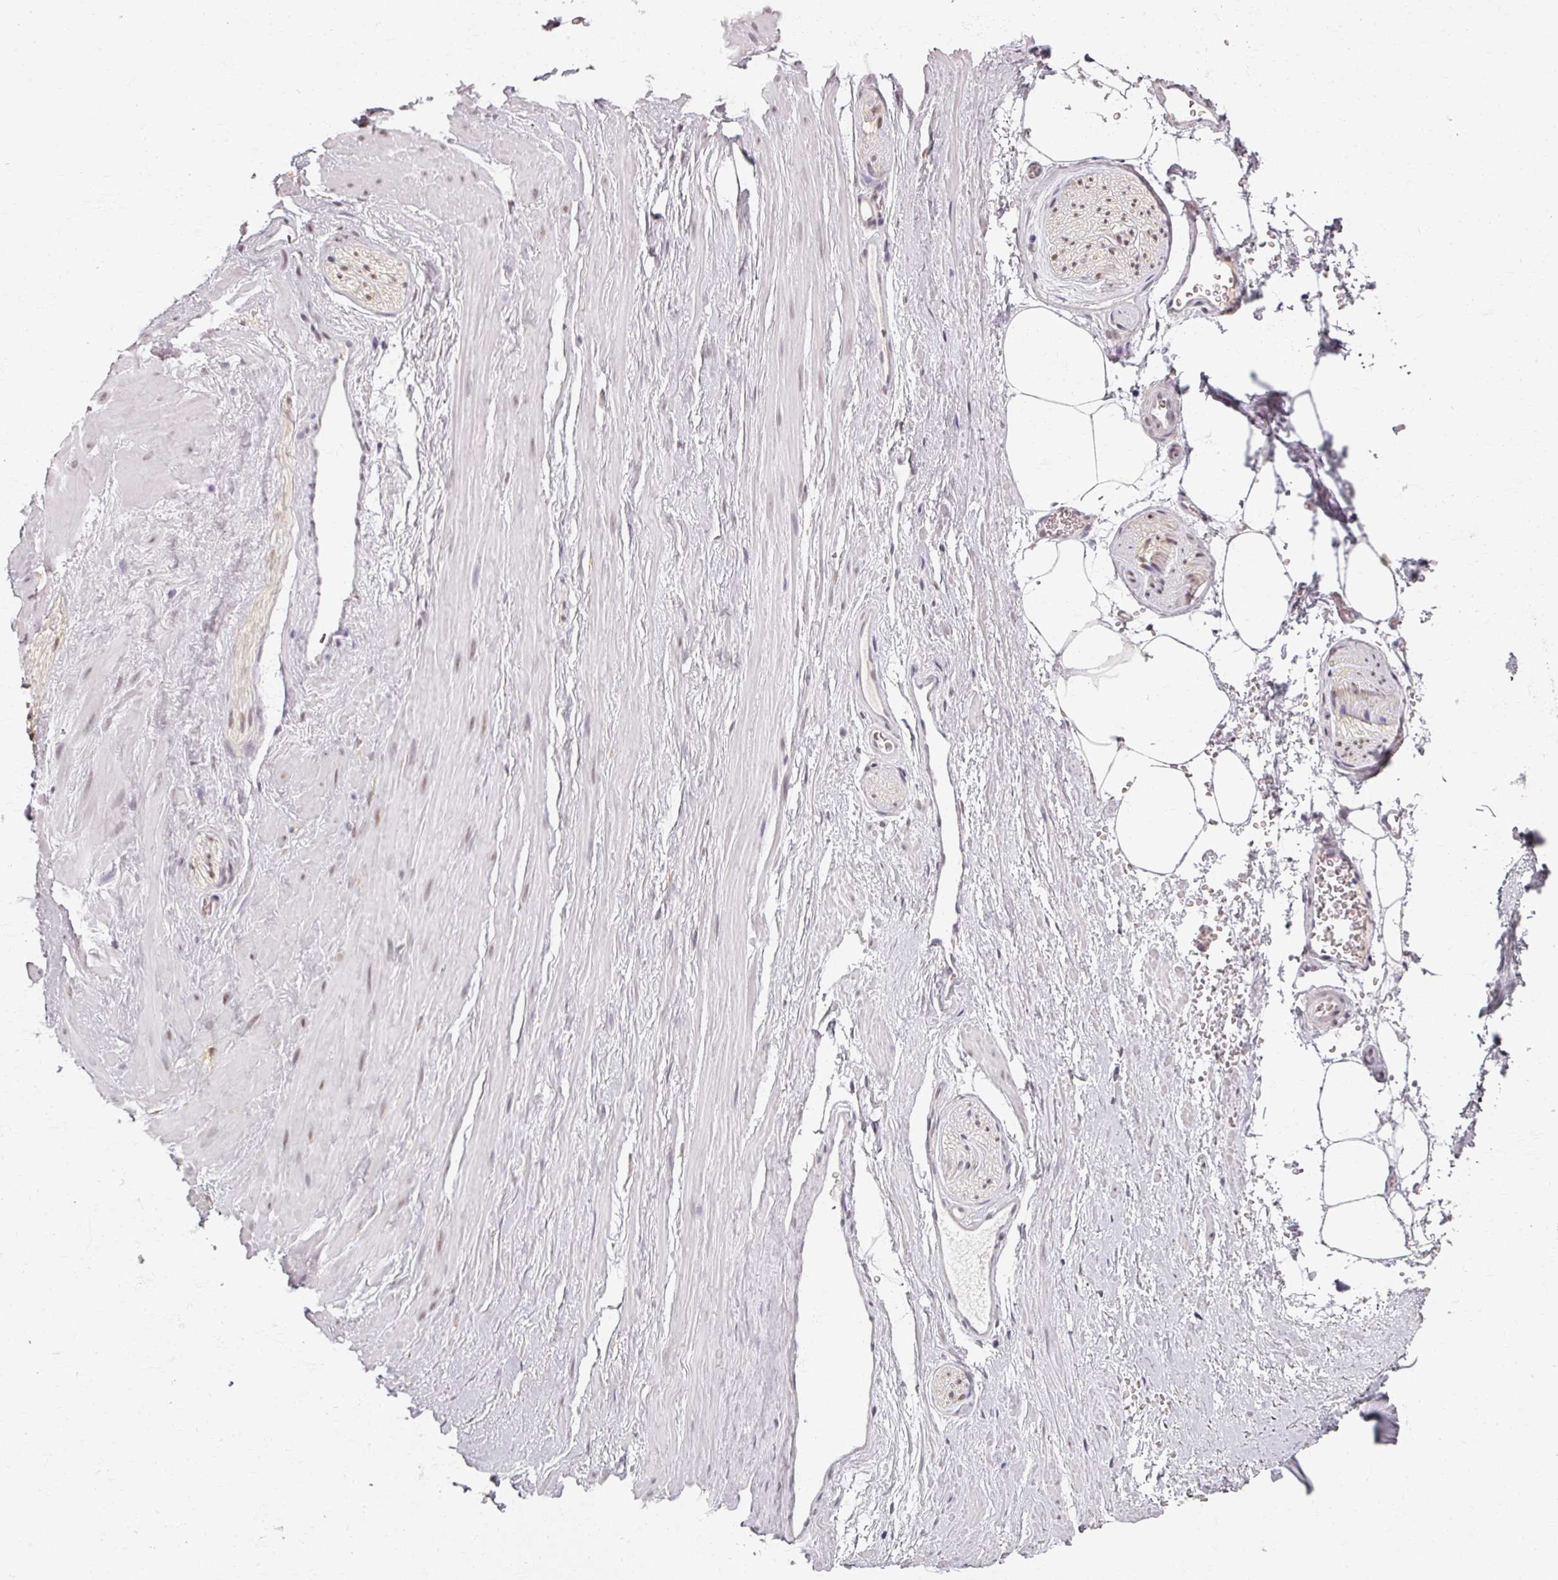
{"staining": {"intensity": "negative", "quantity": "none", "location": "none"}, "tissue": "adipose tissue", "cell_type": "Adipocytes", "image_type": "normal", "snomed": [{"axis": "morphology", "description": "Normal tissue, NOS"}, {"axis": "topography", "description": "Prostate"}, {"axis": "topography", "description": "Peripheral nerve tissue"}], "caption": "The image exhibits no staining of adipocytes in normal adipose tissue. (Stains: DAB immunohistochemistry (IHC) with hematoxylin counter stain, Microscopy: brightfield microscopy at high magnification).", "gene": "RIPOR3", "patient": {"sex": "male", "age": 61}}